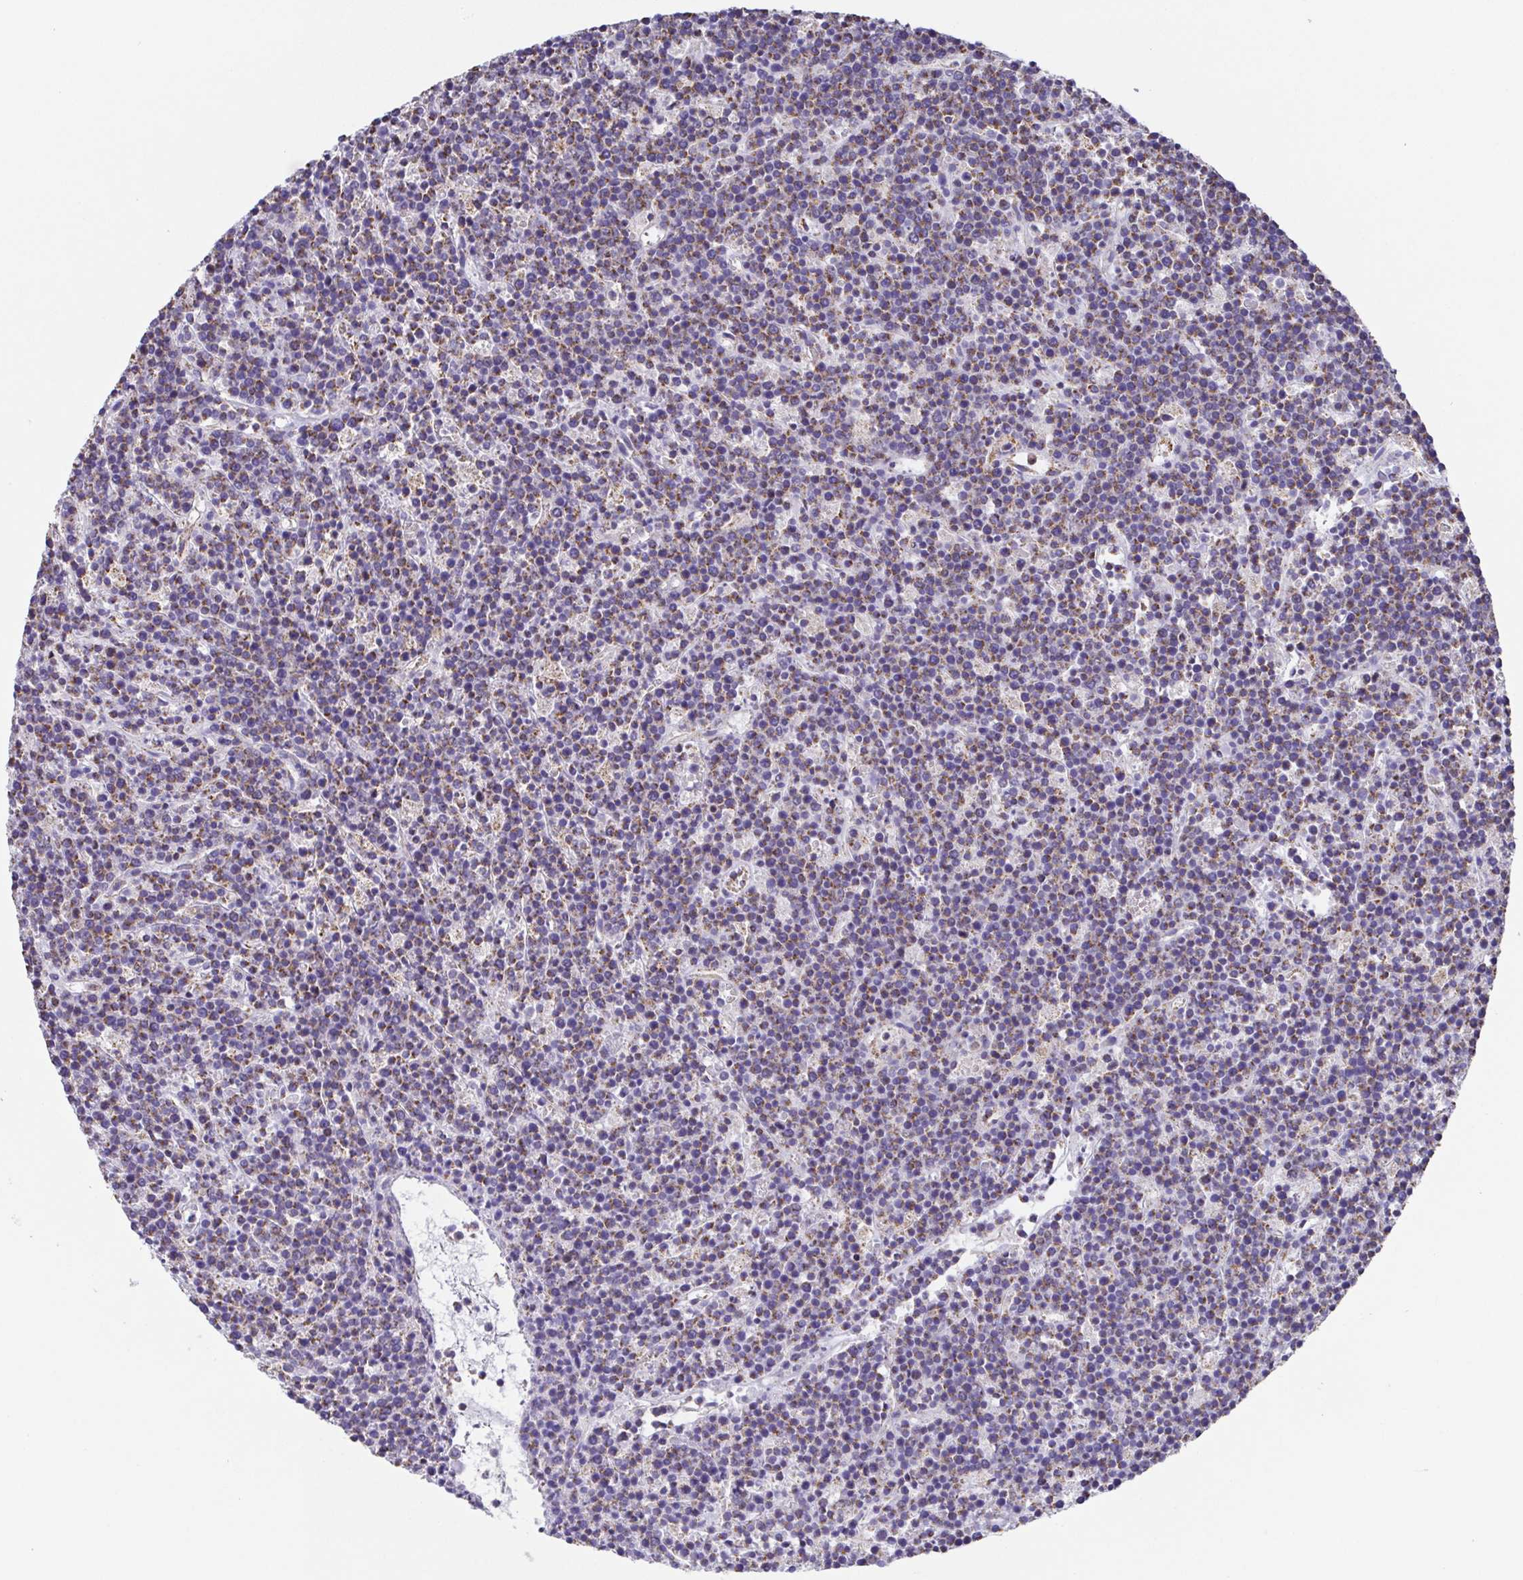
{"staining": {"intensity": "weak", "quantity": ">75%", "location": "cytoplasmic/membranous"}, "tissue": "lymphoma", "cell_type": "Tumor cells", "image_type": "cancer", "snomed": [{"axis": "morphology", "description": "Malignant lymphoma, non-Hodgkin's type, High grade"}, {"axis": "topography", "description": "Ovary"}], "caption": "Brown immunohistochemical staining in malignant lymphoma, non-Hodgkin's type (high-grade) exhibits weak cytoplasmic/membranous positivity in about >75% of tumor cells.", "gene": "GINM1", "patient": {"sex": "female", "age": 56}}